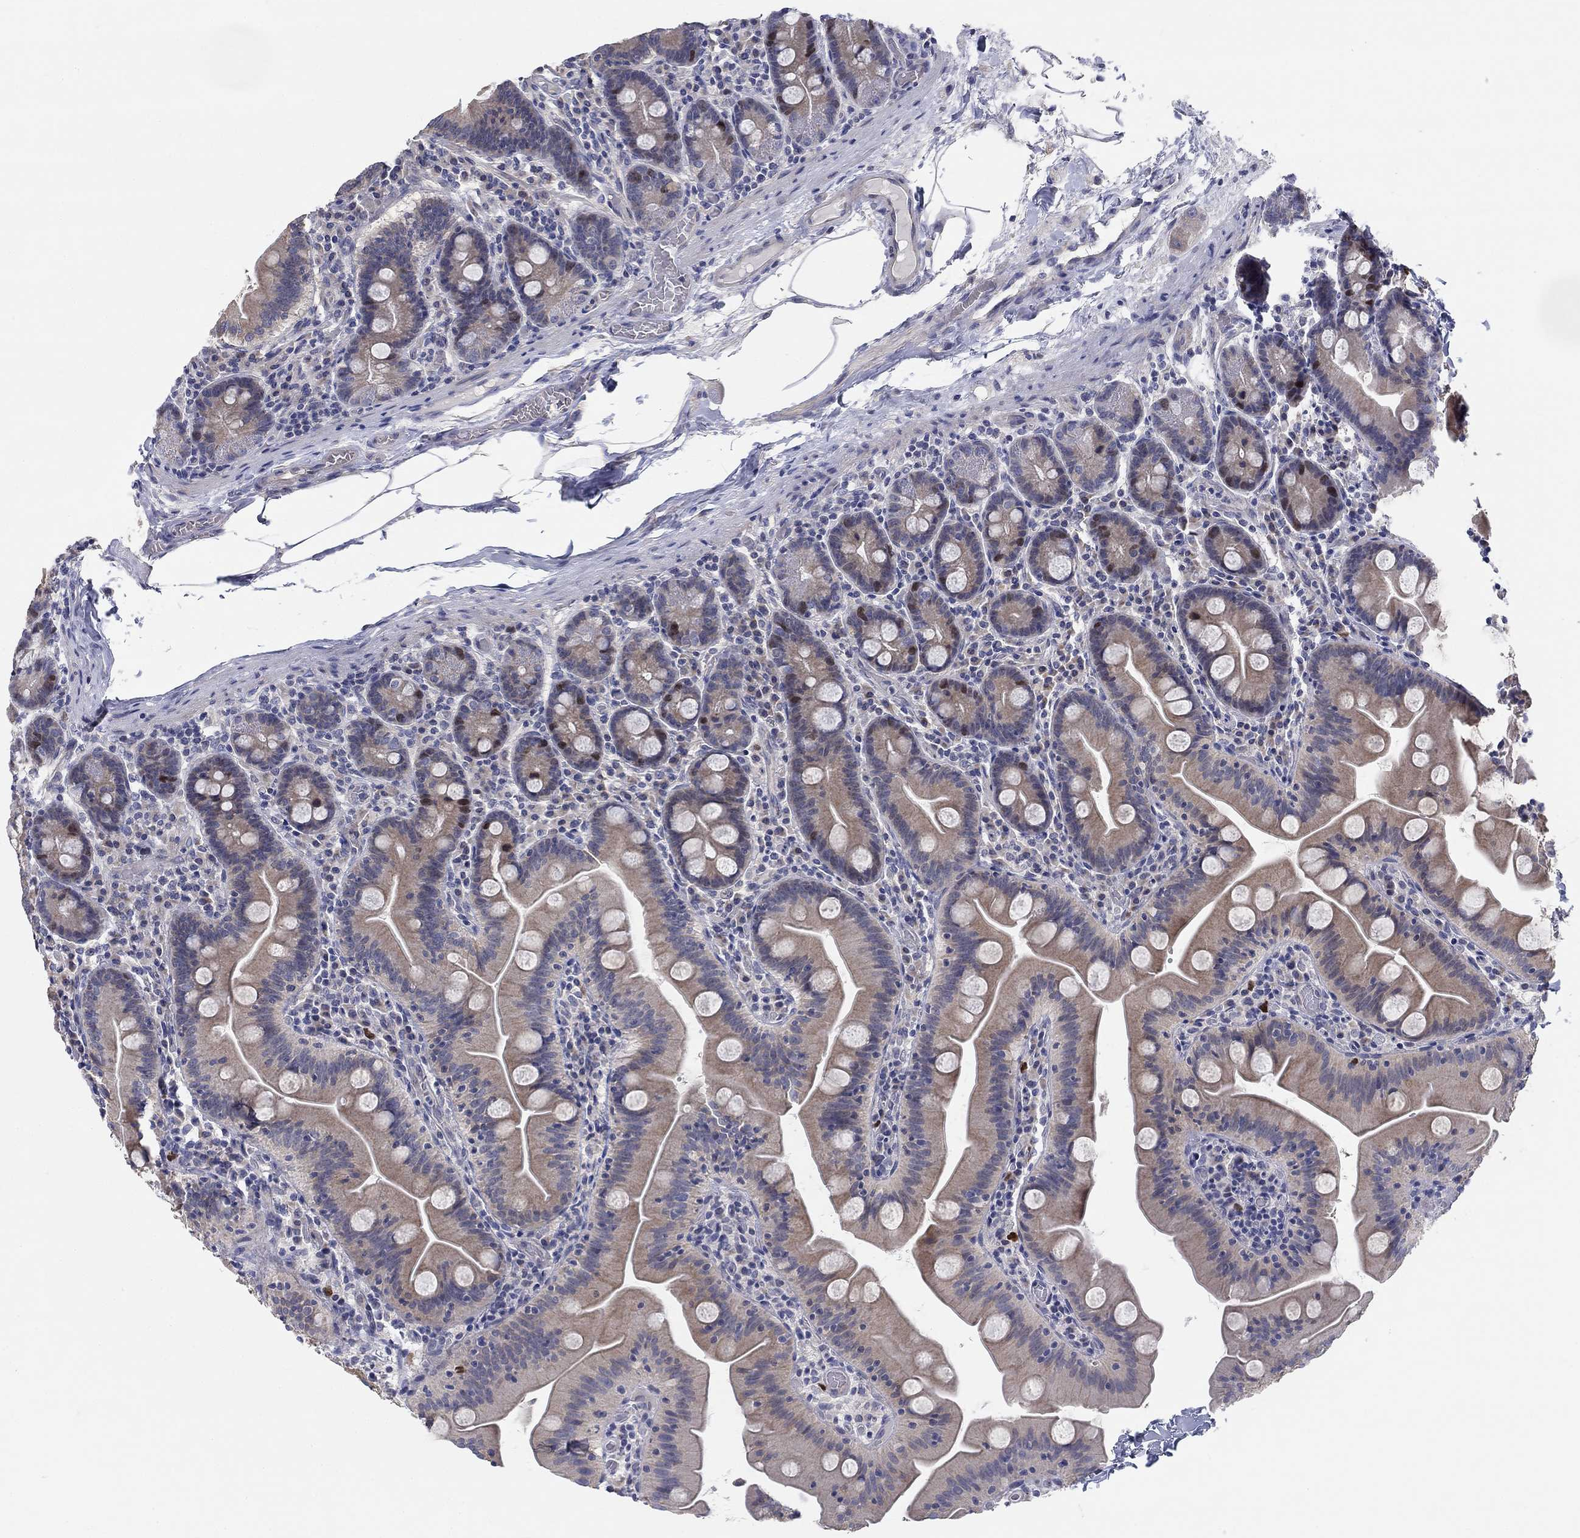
{"staining": {"intensity": "weak", "quantity": "<25%", "location": "cytoplasmic/membranous,nuclear"}, "tissue": "small intestine", "cell_type": "Glandular cells", "image_type": "normal", "snomed": [{"axis": "morphology", "description": "Normal tissue, NOS"}, {"axis": "topography", "description": "Small intestine"}], "caption": "A micrograph of human small intestine is negative for staining in glandular cells. (DAB (3,3'-diaminobenzidine) IHC visualized using brightfield microscopy, high magnification).", "gene": "PRC1", "patient": {"sex": "male", "age": 37}}